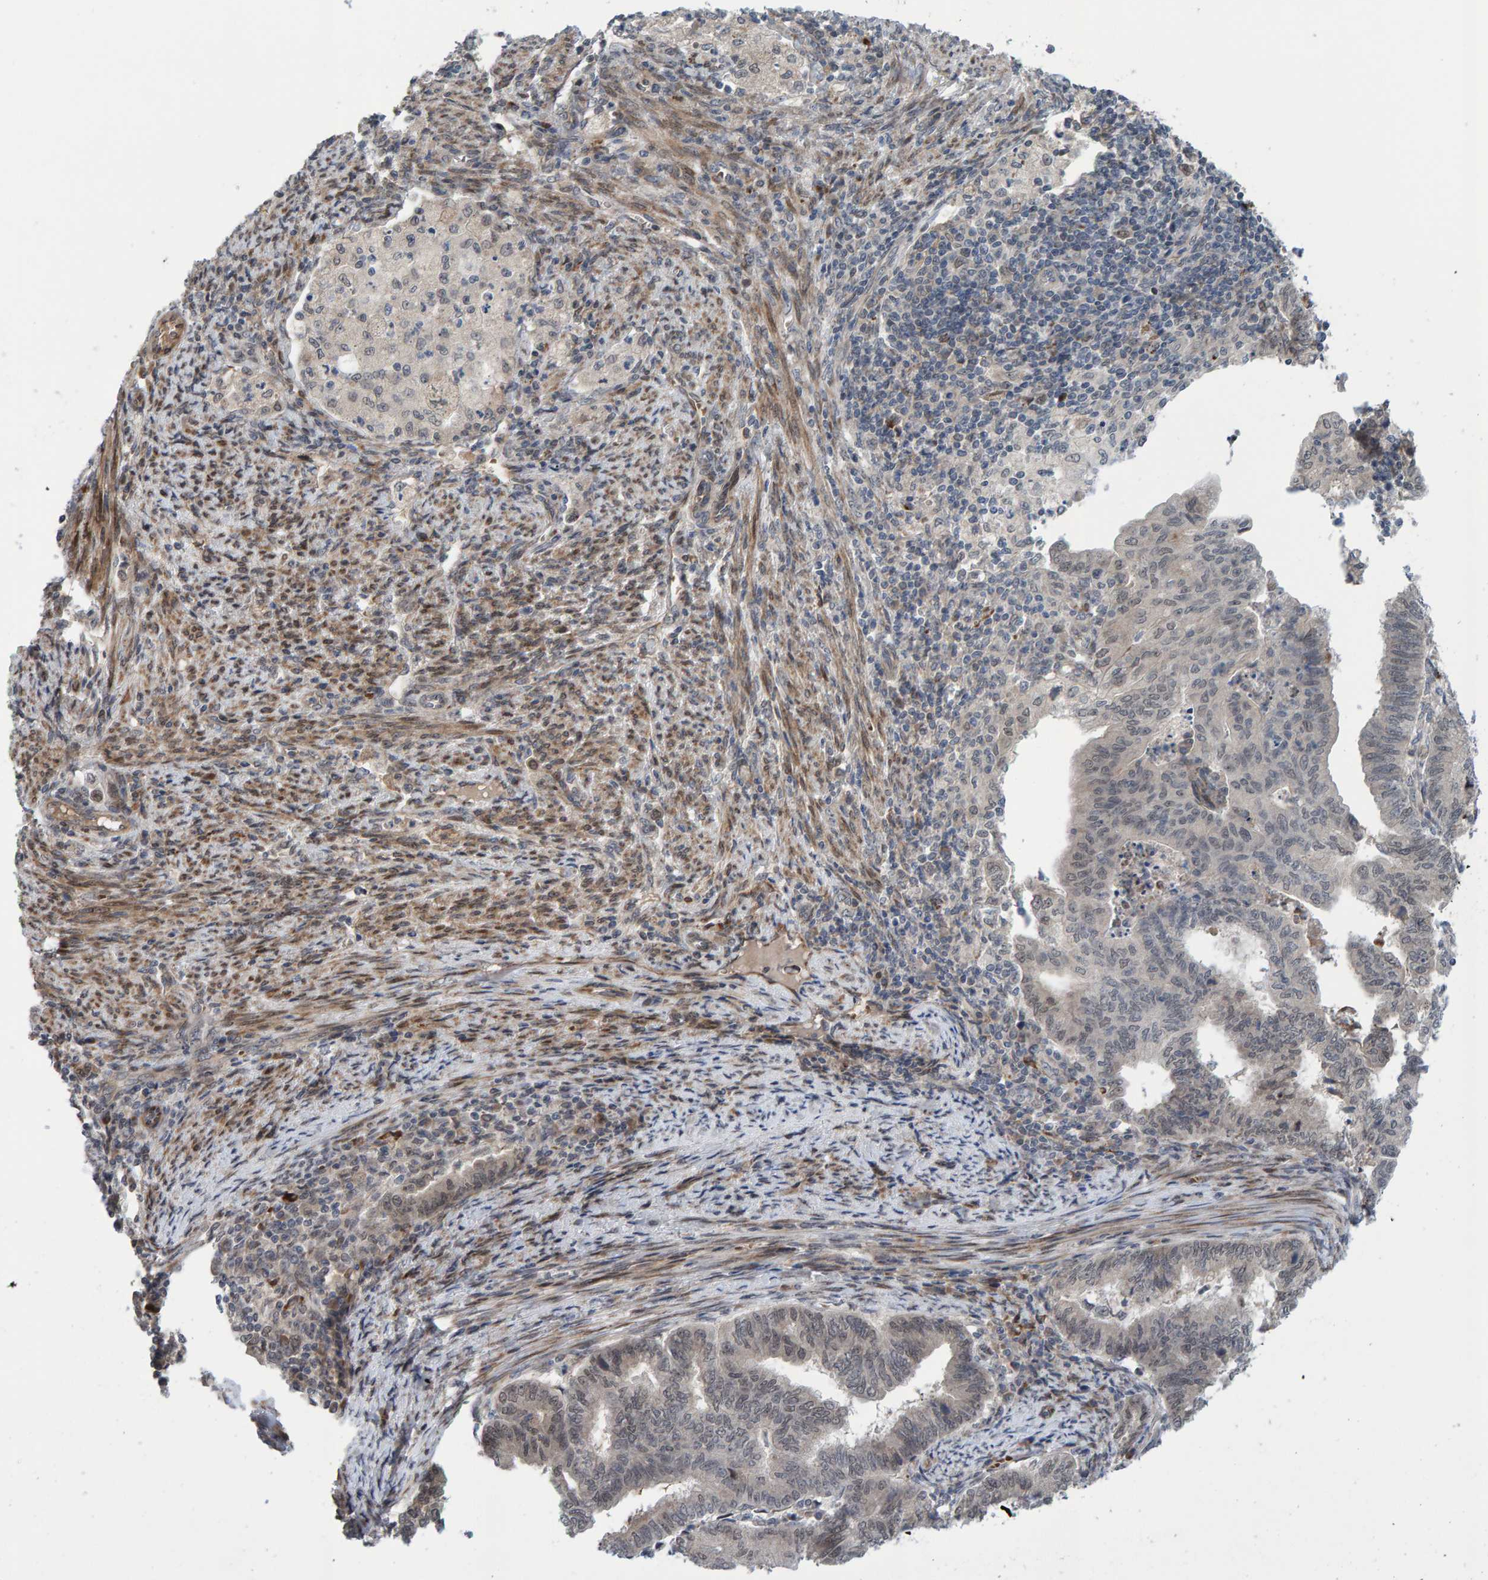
{"staining": {"intensity": "weak", "quantity": "<25%", "location": "cytoplasmic/membranous,nuclear"}, "tissue": "endometrial cancer", "cell_type": "Tumor cells", "image_type": "cancer", "snomed": [{"axis": "morphology", "description": "Polyp, NOS"}, {"axis": "morphology", "description": "Adenocarcinoma, NOS"}, {"axis": "morphology", "description": "Adenoma, NOS"}, {"axis": "topography", "description": "Endometrium"}], "caption": "DAB immunohistochemical staining of endometrial cancer reveals no significant staining in tumor cells.", "gene": "MFSD6L", "patient": {"sex": "female", "age": 79}}